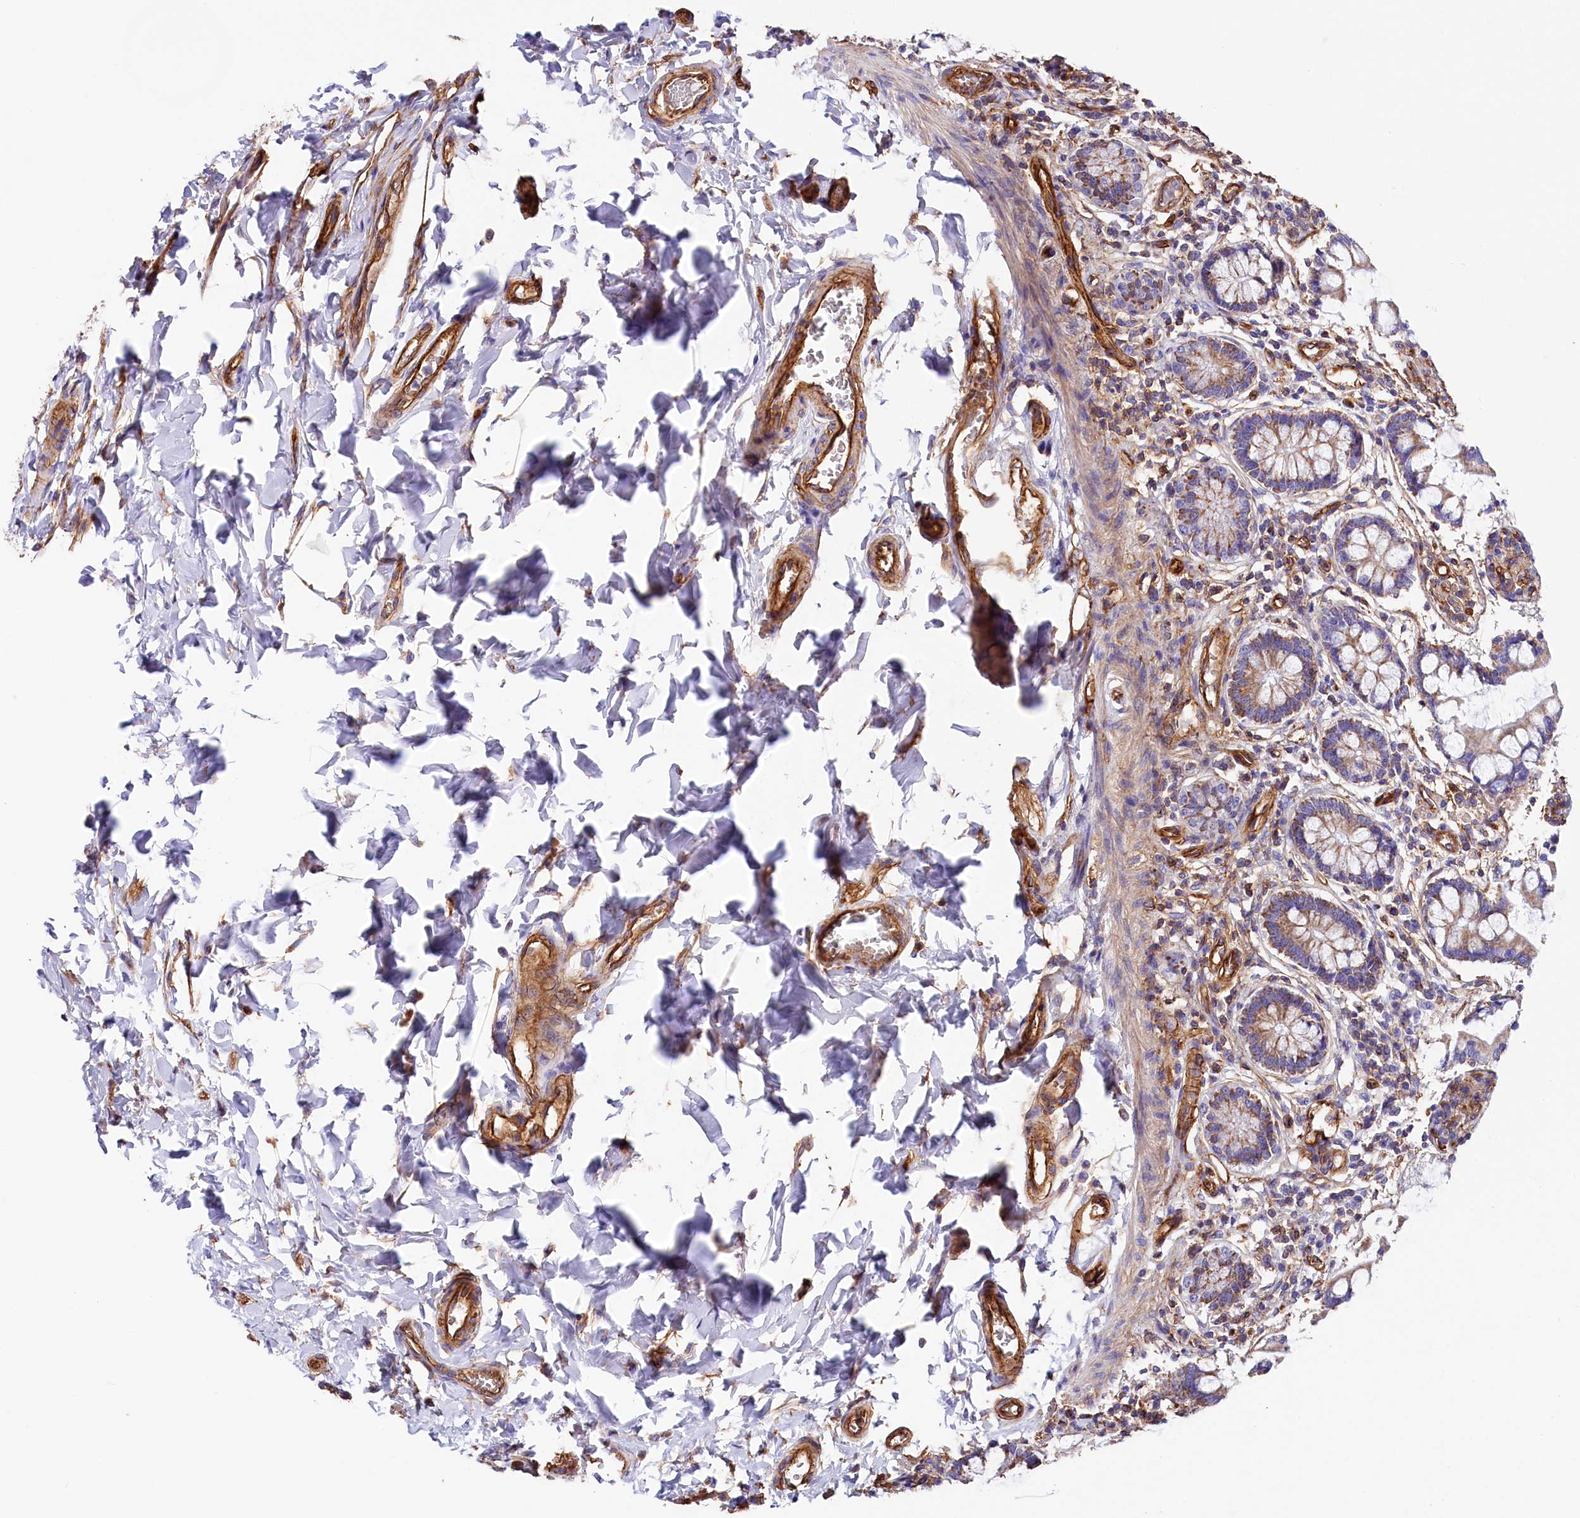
{"staining": {"intensity": "moderate", "quantity": ">75%", "location": "cytoplasmic/membranous"}, "tissue": "small intestine", "cell_type": "Glandular cells", "image_type": "normal", "snomed": [{"axis": "morphology", "description": "Normal tissue, NOS"}, {"axis": "topography", "description": "Small intestine"}], "caption": "IHC of unremarkable human small intestine displays medium levels of moderate cytoplasmic/membranous staining in approximately >75% of glandular cells.", "gene": "ATP2B4", "patient": {"sex": "male", "age": 52}}